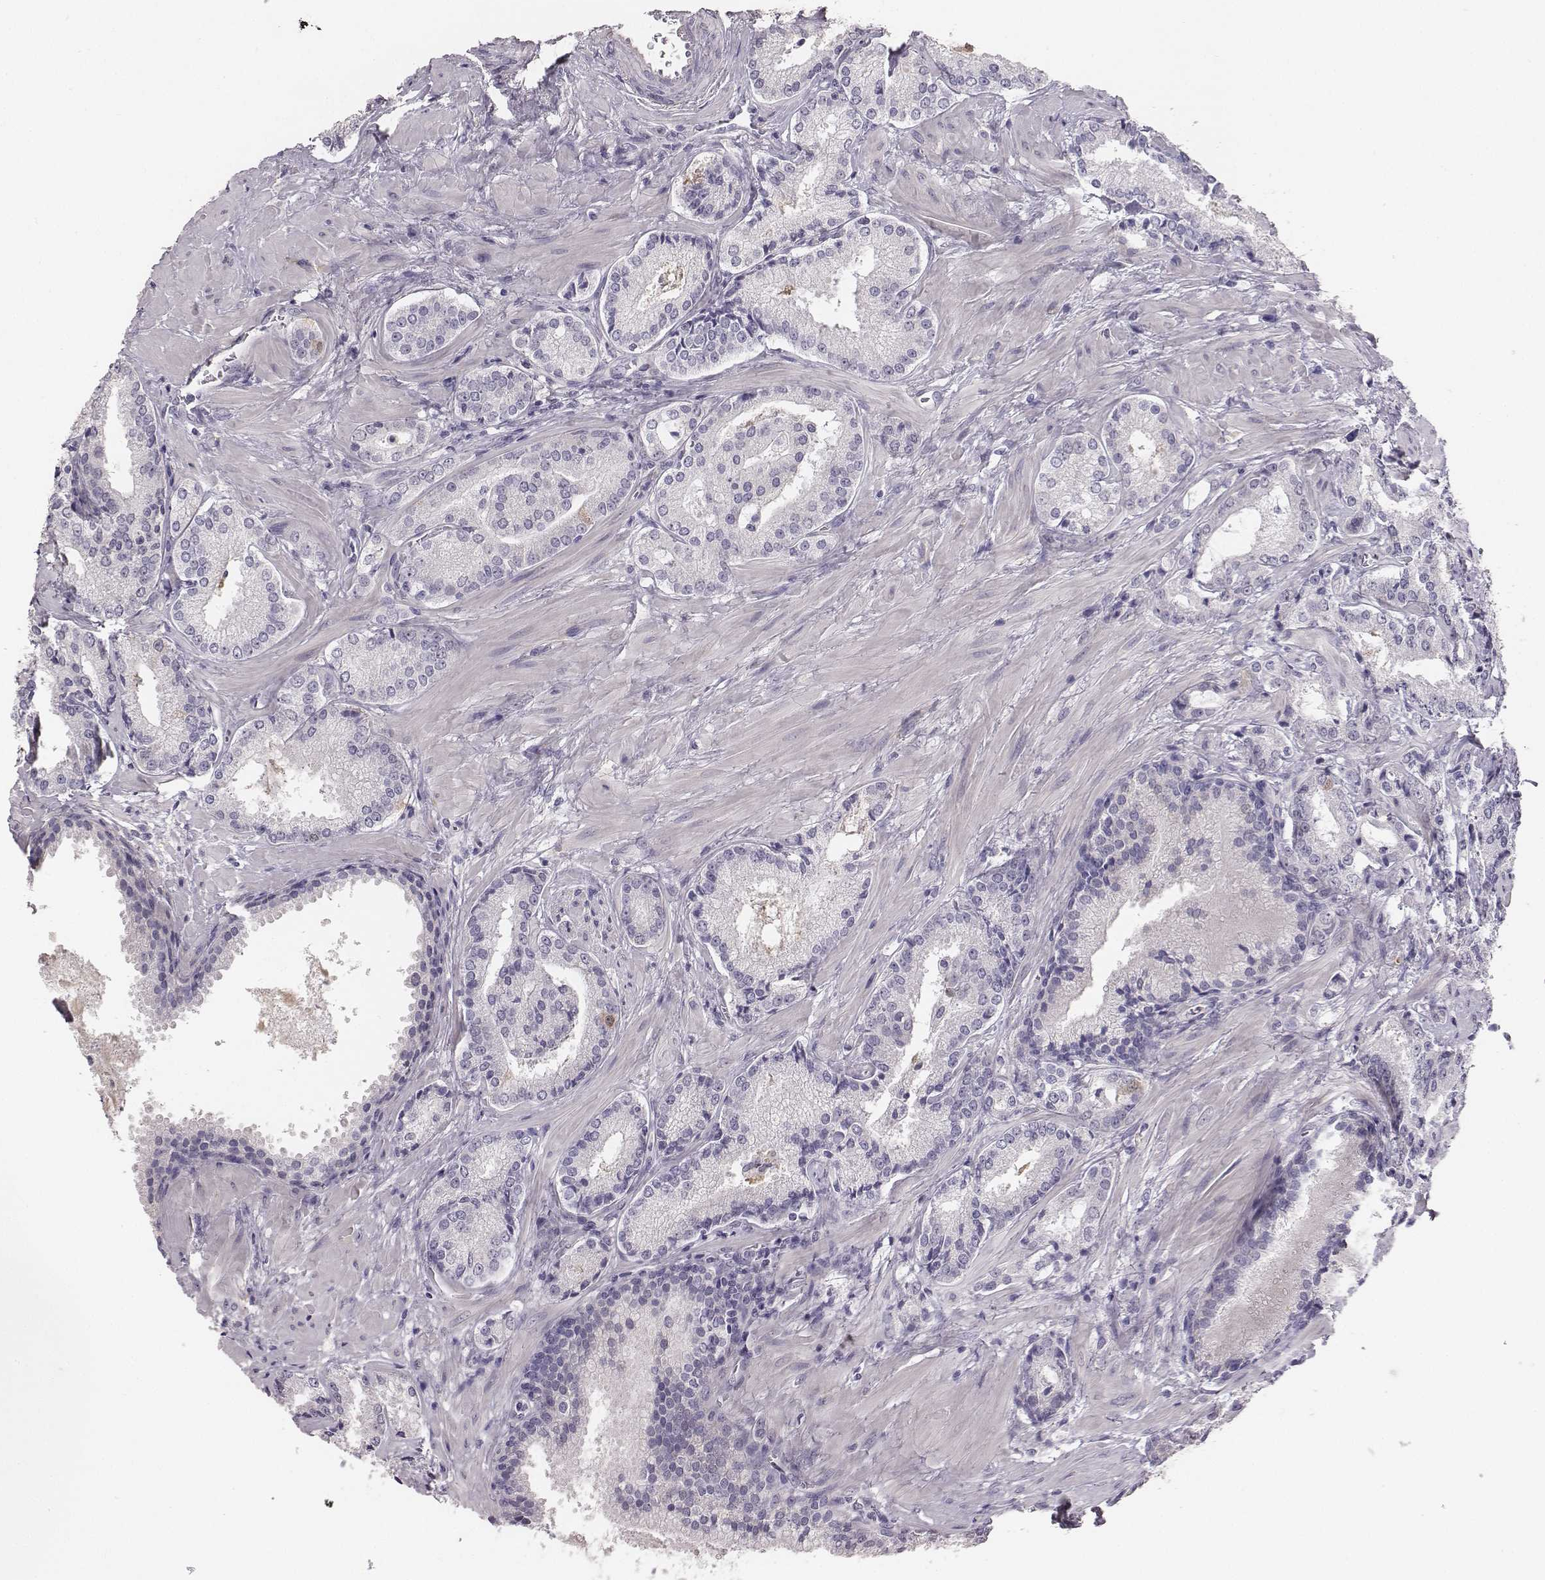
{"staining": {"intensity": "negative", "quantity": "none", "location": "none"}, "tissue": "prostate cancer", "cell_type": "Tumor cells", "image_type": "cancer", "snomed": [{"axis": "morphology", "description": "Adenocarcinoma, Low grade"}, {"axis": "topography", "description": "Prostate"}], "caption": "Tumor cells are negative for brown protein staining in prostate low-grade adenocarcinoma.", "gene": "PBK", "patient": {"sex": "male", "age": 56}}